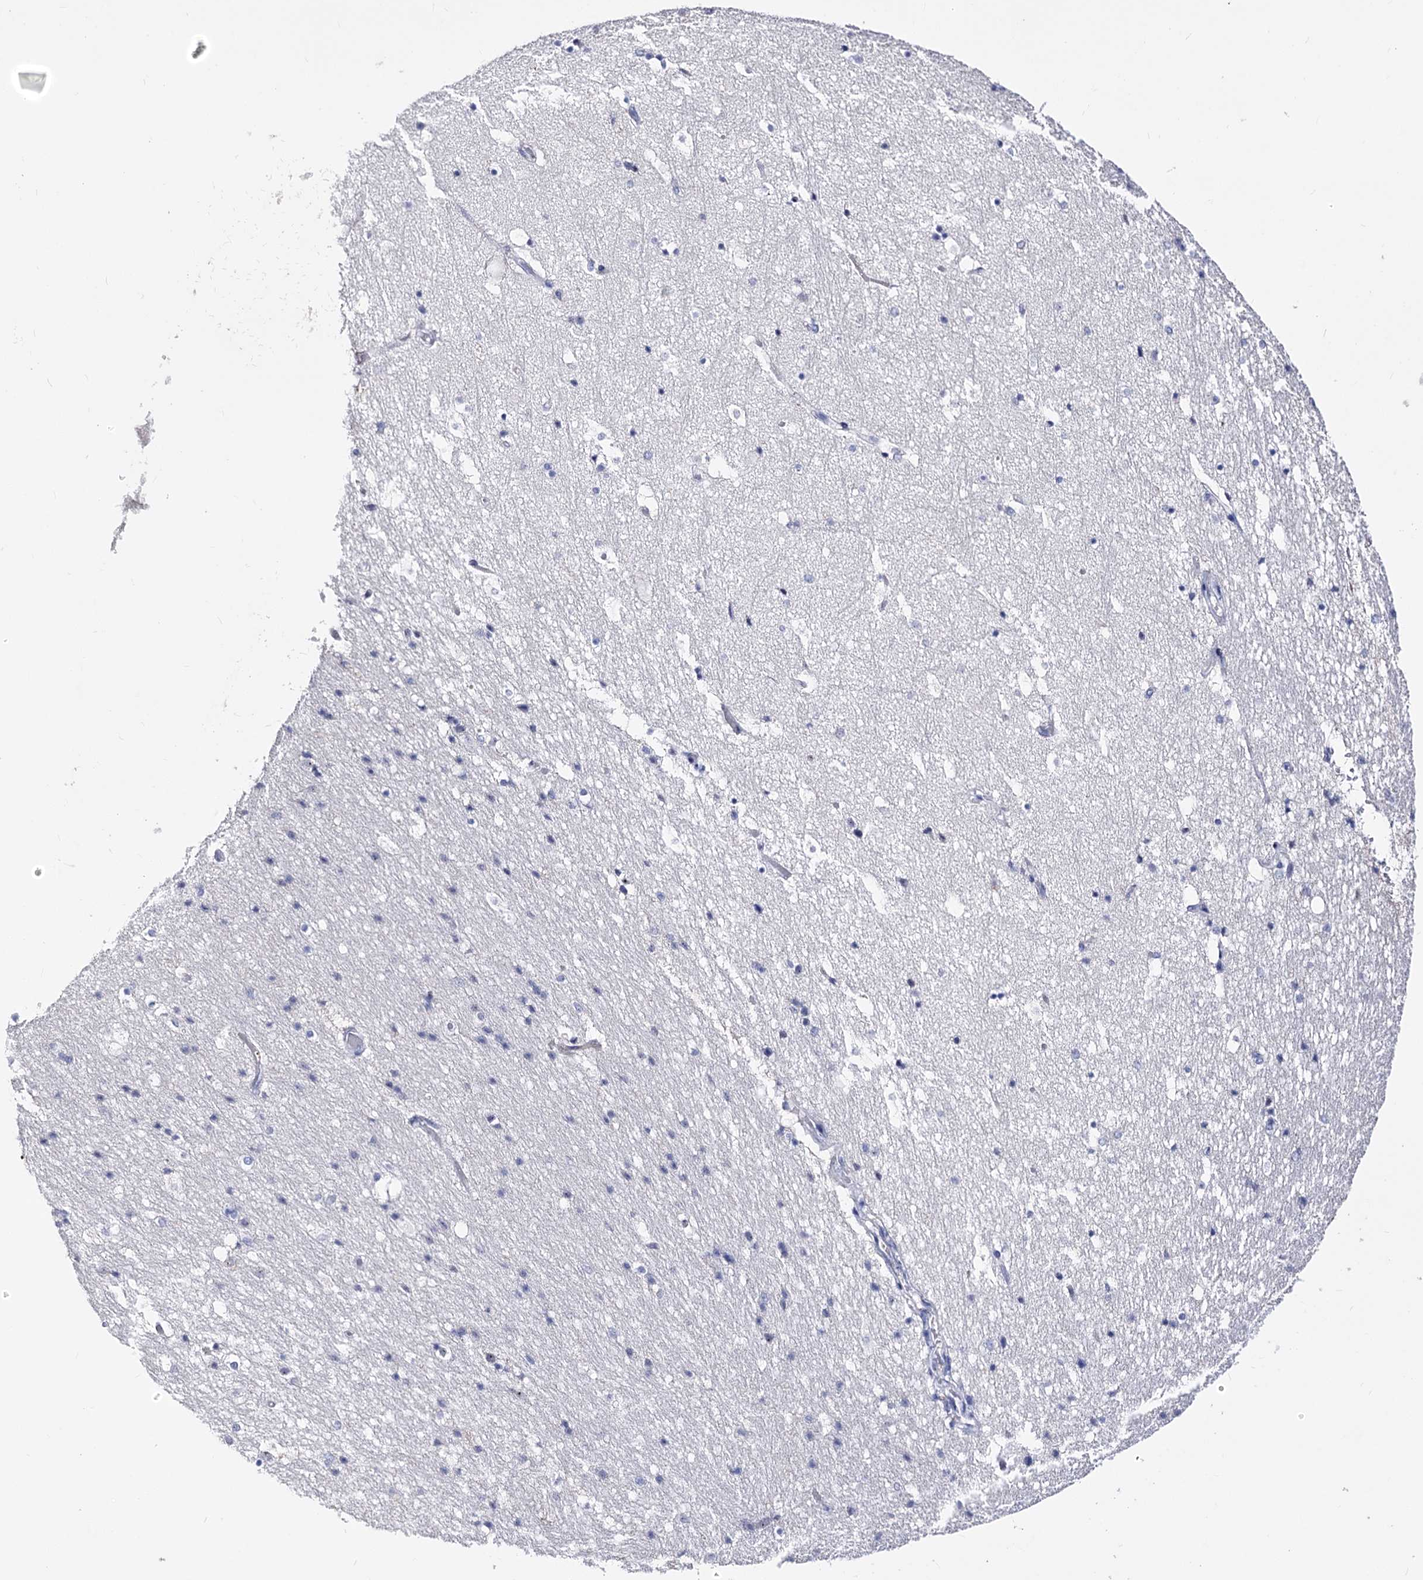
{"staining": {"intensity": "negative", "quantity": "none", "location": "none"}, "tissue": "hippocampus", "cell_type": "Glial cells", "image_type": "normal", "snomed": [{"axis": "morphology", "description": "Normal tissue, NOS"}, {"axis": "topography", "description": "Hippocampus"}], "caption": "Benign hippocampus was stained to show a protein in brown. There is no significant positivity in glial cells.", "gene": "PCGF5", "patient": {"sex": "female", "age": 52}}